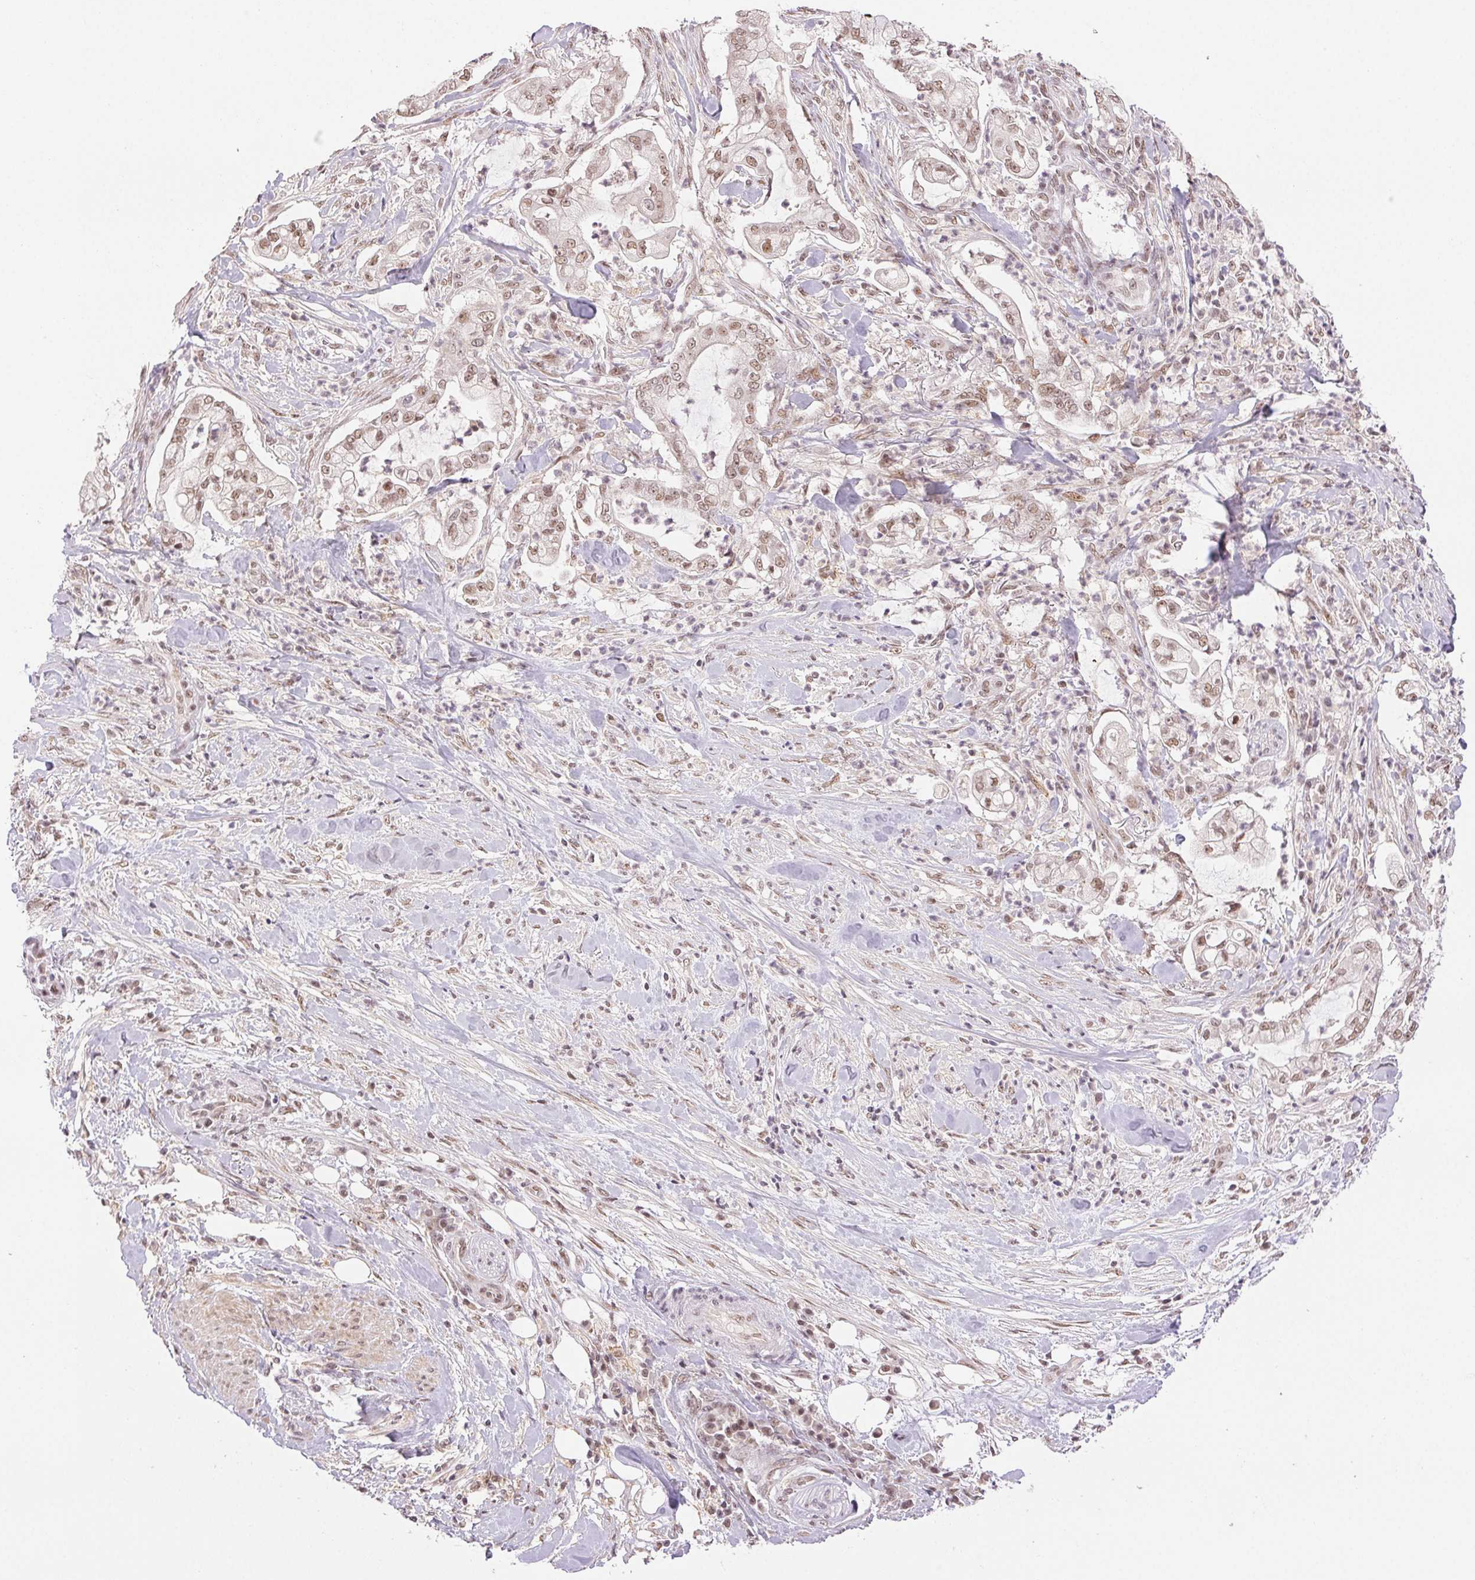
{"staining": {"intensity": "moderate", "quantity": ">75%", "location": "nuclear"}, "tissue": "pancreatic cancer", "cell_type": "Tumor cells", "image_type": "cancer", "snomed": [{"axis": "morphology", "description": "Adenocarcinoma, NOS"}, {"axis": "topography", "description": "Pancreas"}], "caption": "High-power microscopy captured an immunohistochemistry photomicrograph of pancreatic adenocarcinoma, revealing moderate nuclear expression in approximately >75% of tumor cells.", "gene": "PRPF18", "patient": {"sex": "female", "age": 69}}